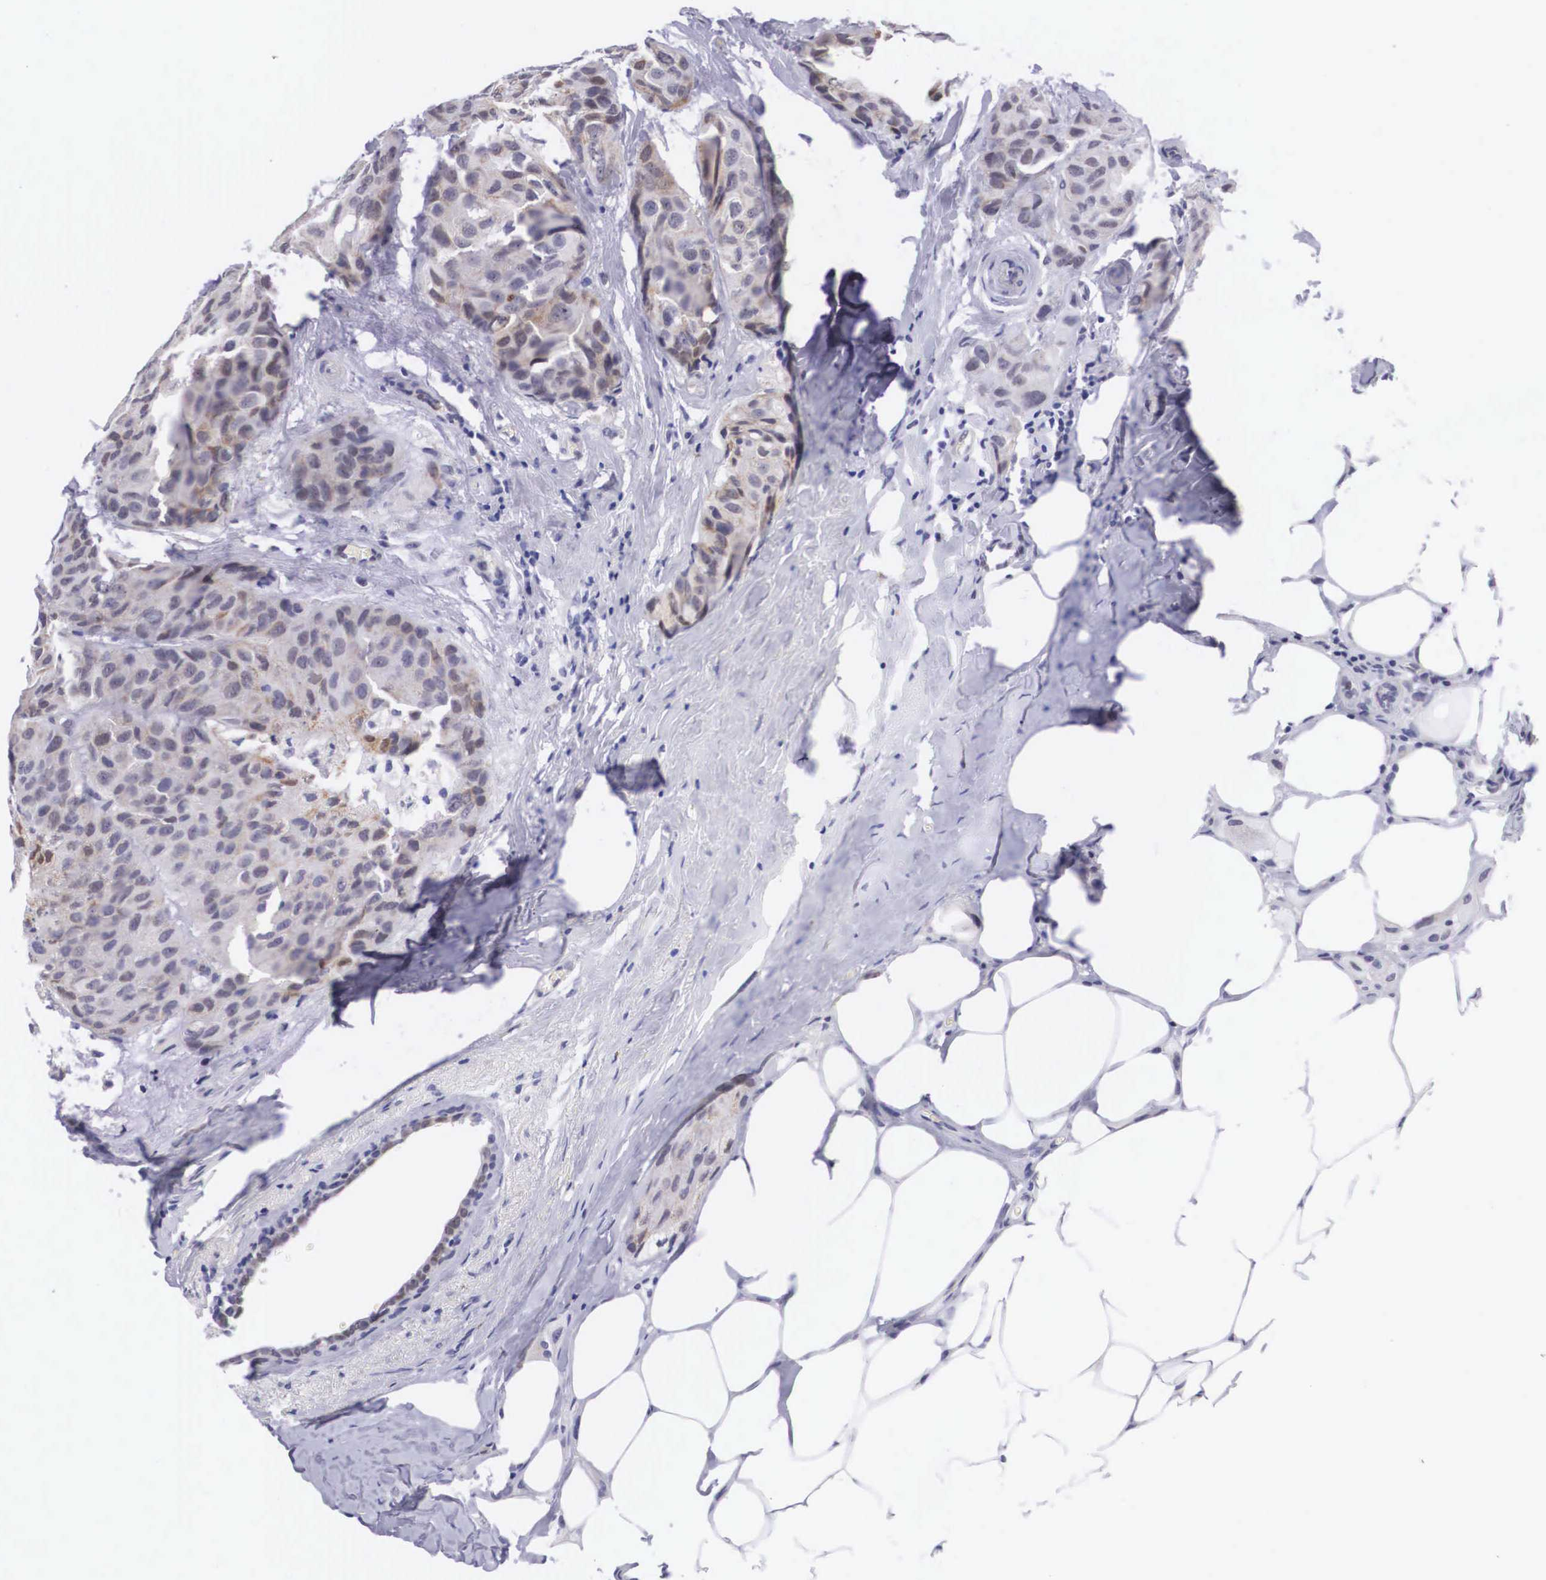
{"staining": {"intensity": "moderate", "quantity": "25%-75%", "location": "cytoplasmic/membranous"}, "tissue": "breast cancer", "cell_type": "Tumor cells", "image_type": "cancer", "snomed": [{"axis": "morphology", "description": "Duct carcinoma"}, {"axis": "topography", "description": "Breast"}], "caption": "Immunohistochemical staining of intraductal carcinoma (breast) shows moderate cytoplasmic/membranous protein staining in approximately 25%-75% of tumor cells.", "gene": "SOX11", "patient": {"sex": "female", "age": 68}}